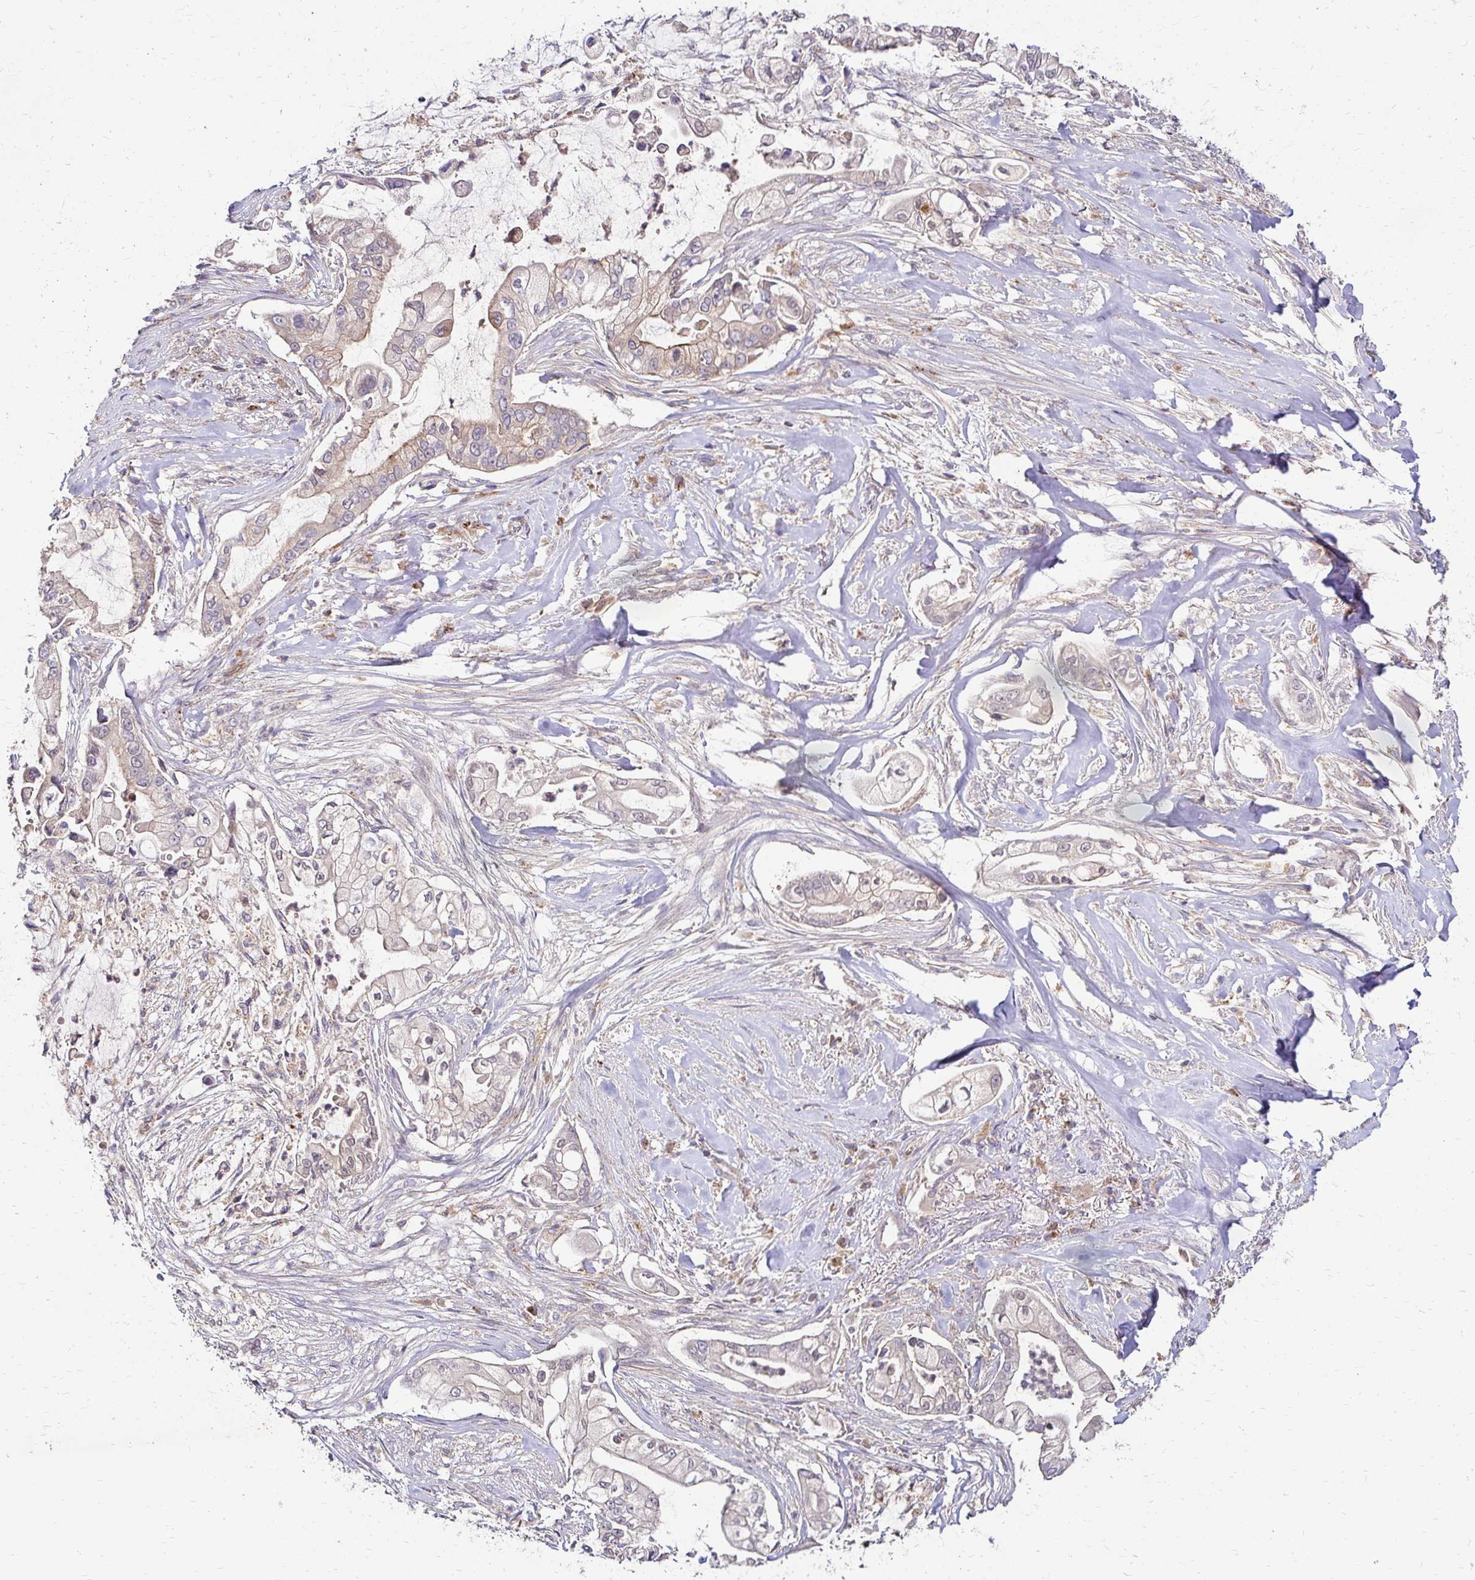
{"staining": {"intensity": "weak", "quantity": "<25%", "location": "cytoplasmic/membranous"}, "tissue": "pancreatic cancer", "cell_type": "Tumor cells", "image_type": "cancer", "snomed": [{"axis": "morphology", "description": "Adenocarcinoma, NOS"}, {"axis": "topography", "description": "Pancreas"}], "caption": "Immunohistochemistry (IHC) of pancreatic cancer (adenocarcinoma) shows no expression in tumor cells. (Immunohistochemistry (IHC), brightfield microscopy, high magnification).", "gene": "IDUA", "patient": {"sex": "female", "age": 69}}